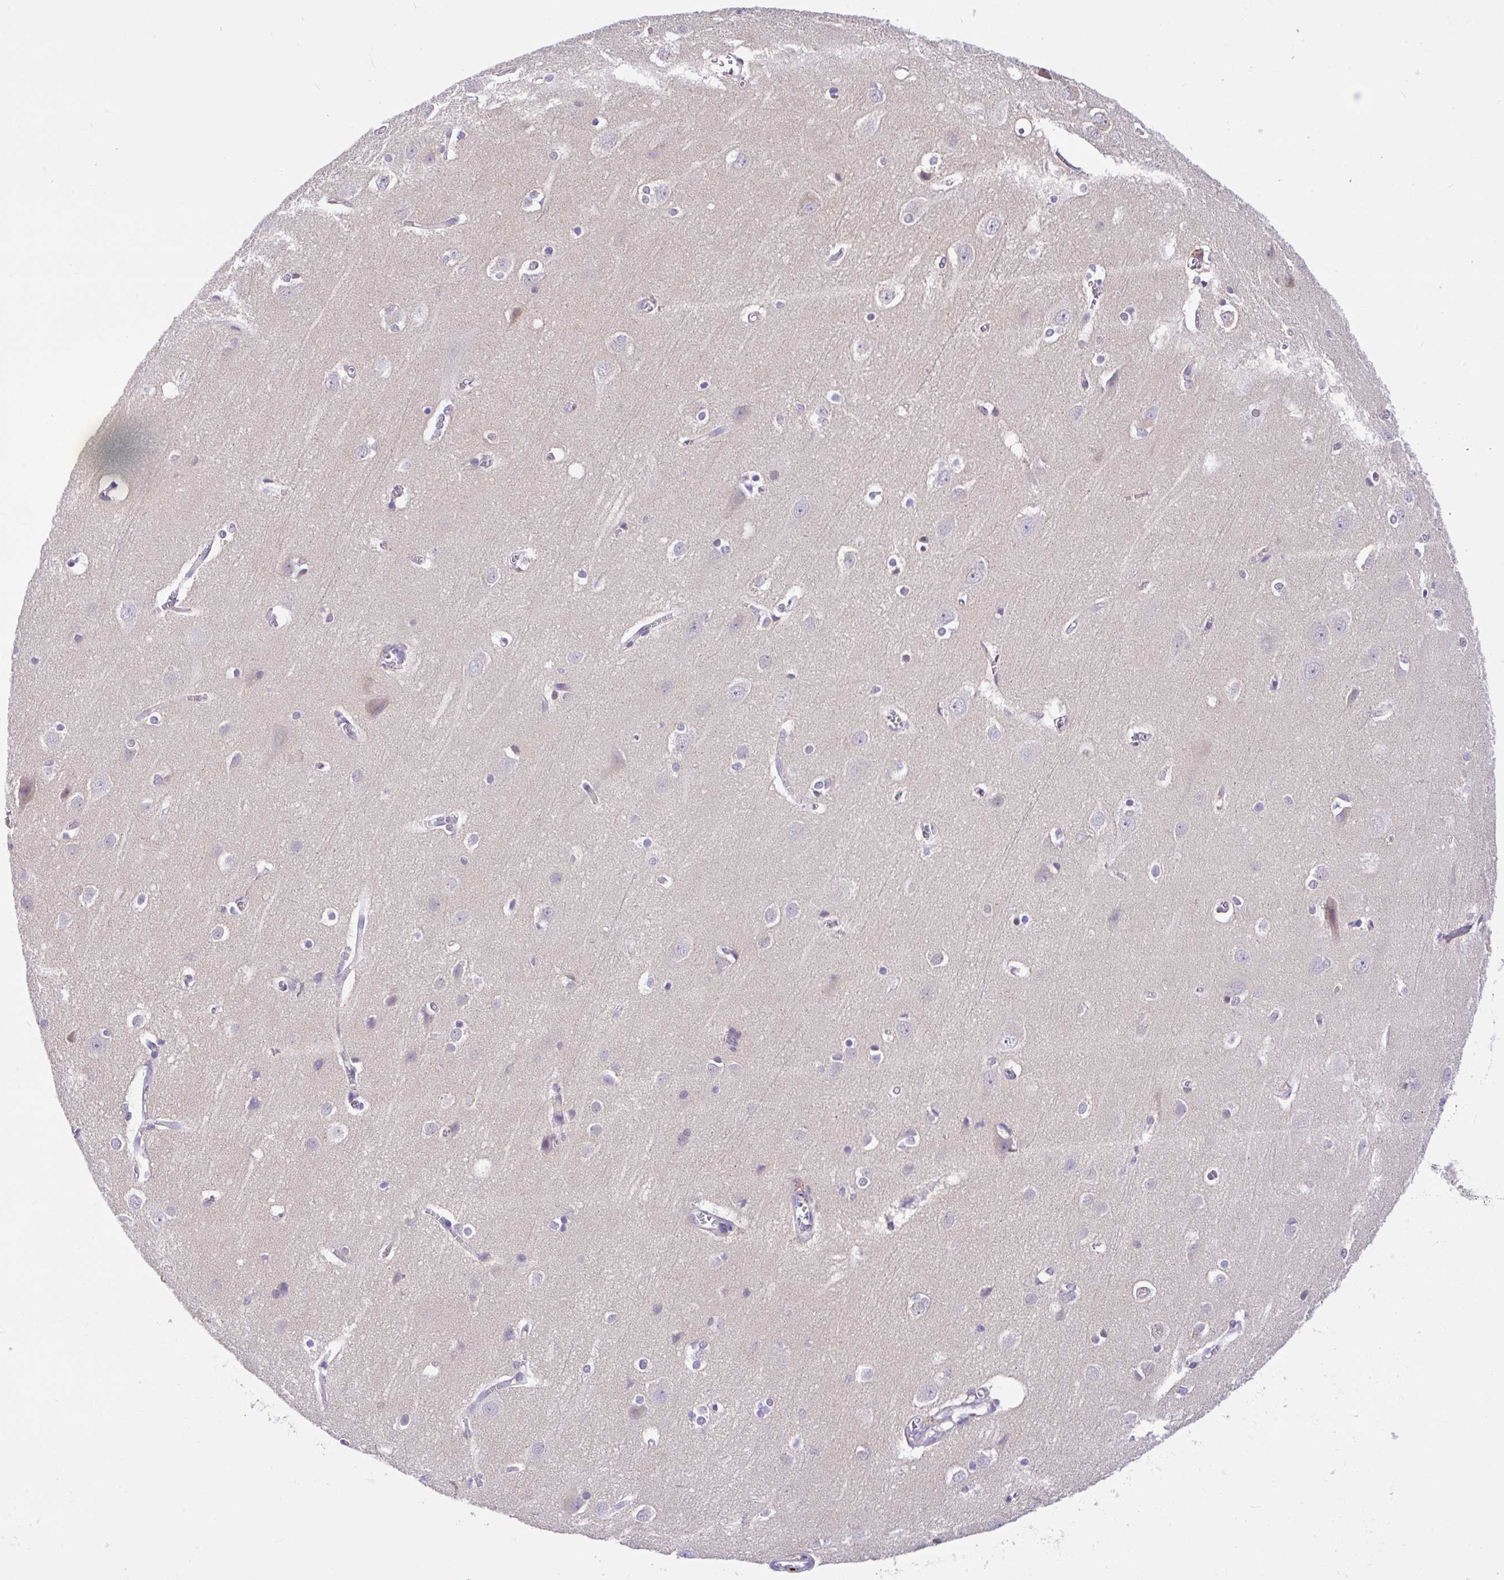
{"staining": {"intensity": "negative", "quantity": "none", "location": "none"}, "tissue": "cerebral cortex", "cell_type": "Endothelial cells", "image_type": "normal", "snomed": [{"axis": "morphology", "description": "Normal tissue, NOS"}, {"axis": "topography", "description": "Cerebral cortex"}], "caption": "An immunohistochemistry photomicrograph of benign cerebral cortex is shown. There is no staining in endothelial cells of cerebral cortex. Brightfield microscopy of immunohistochemistry (IHC) stained with DAB (brown) and hematoxylin (blue), captured at high magnification.", "gene": "ANO4", "patient": {"sex": "male", "age": 37}}